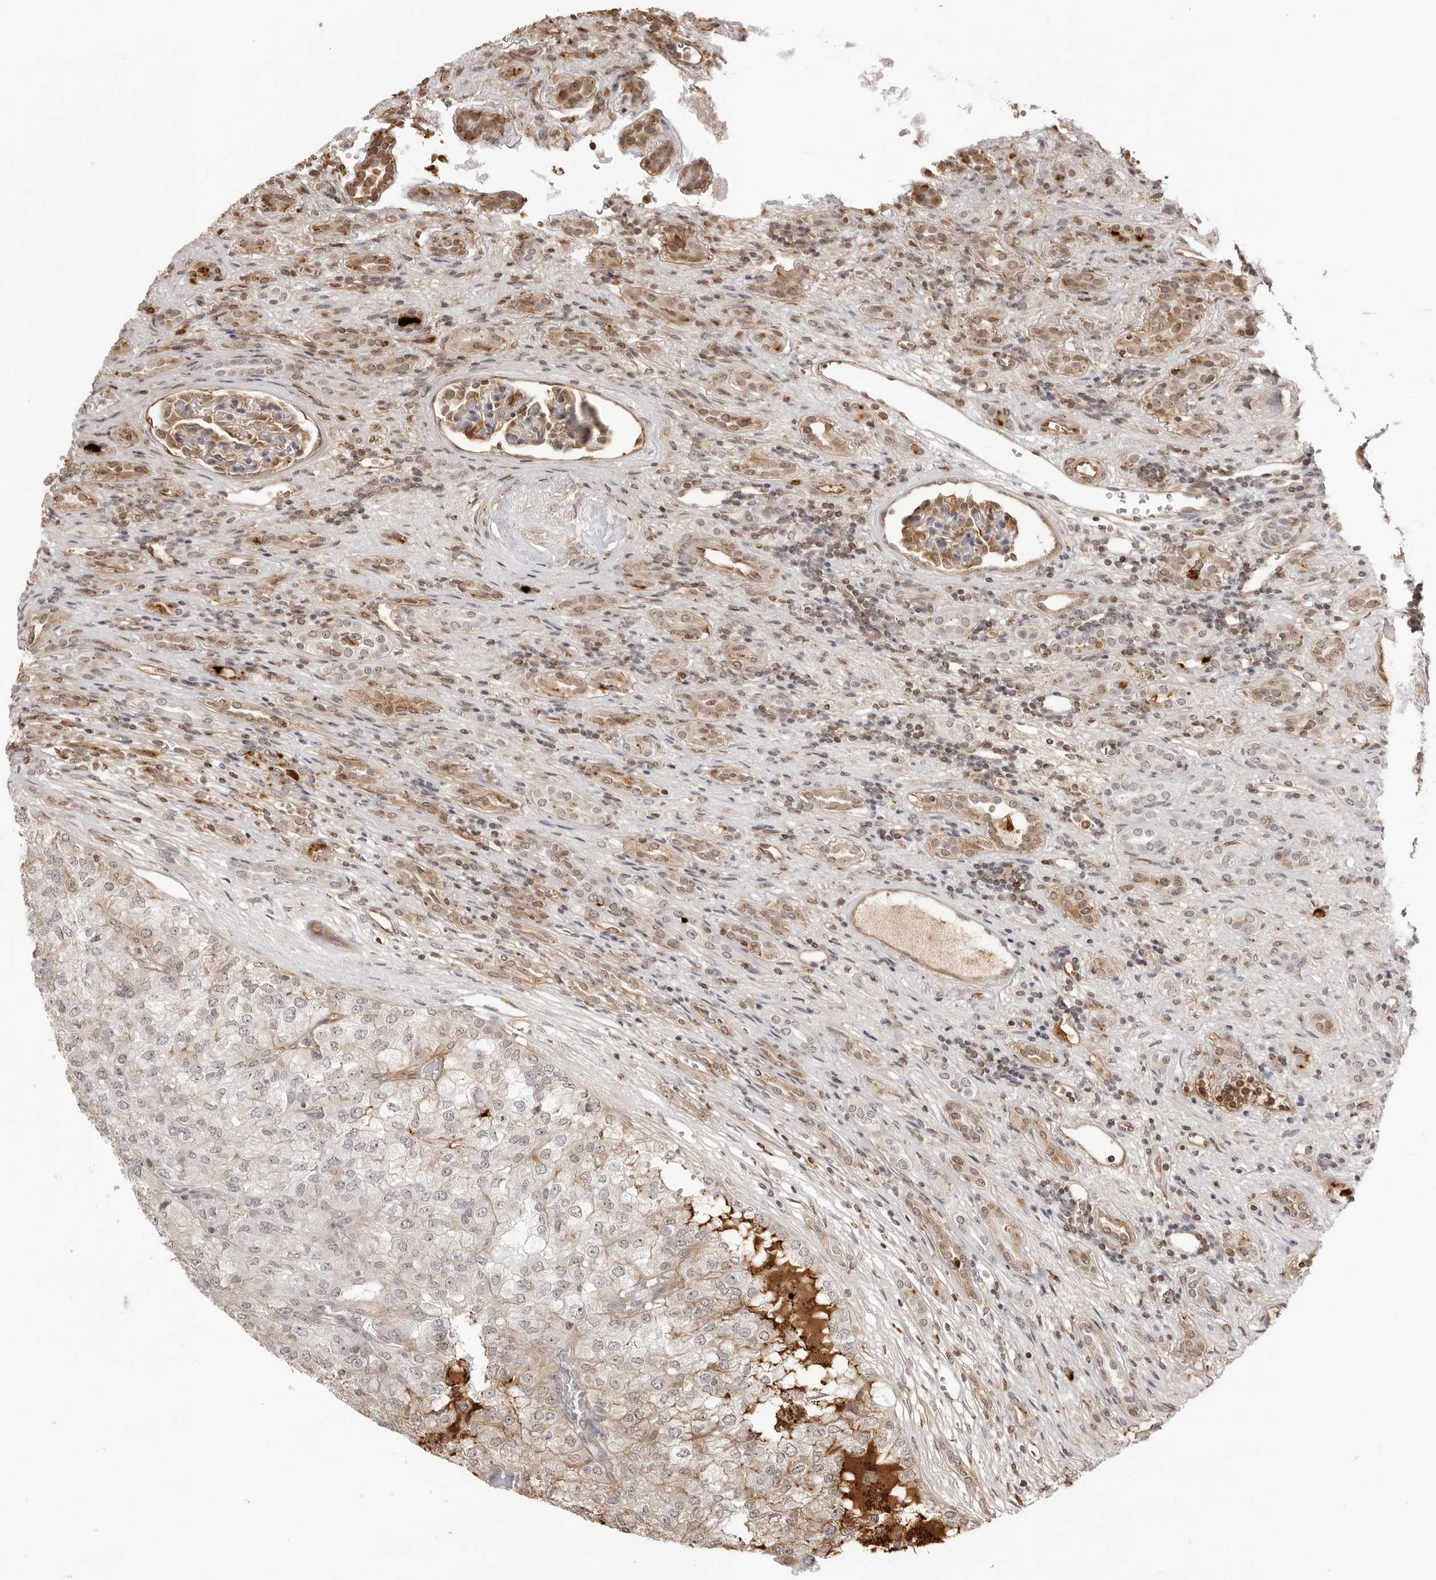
{"staining": {"intensity": "weak", "quantity": "<25%", "location": "cytoplasmic/membranous"}, "tissue": "renal cancer", "cell_type": "Tumor cells", "image_type": "cancer", "snomed": [{"axis": "morphology", "description": "Adenocarcinoma, NOS"}, {"axis": "topography", "description": "Kidney"}], "caption": "This is an immunohistochemistry (IHC) image of adenocarcinoma (renal). There is no positivity in tumor cells.", "gene": "DYNLT5", "patient": {"sex": "female", "age": 54}}